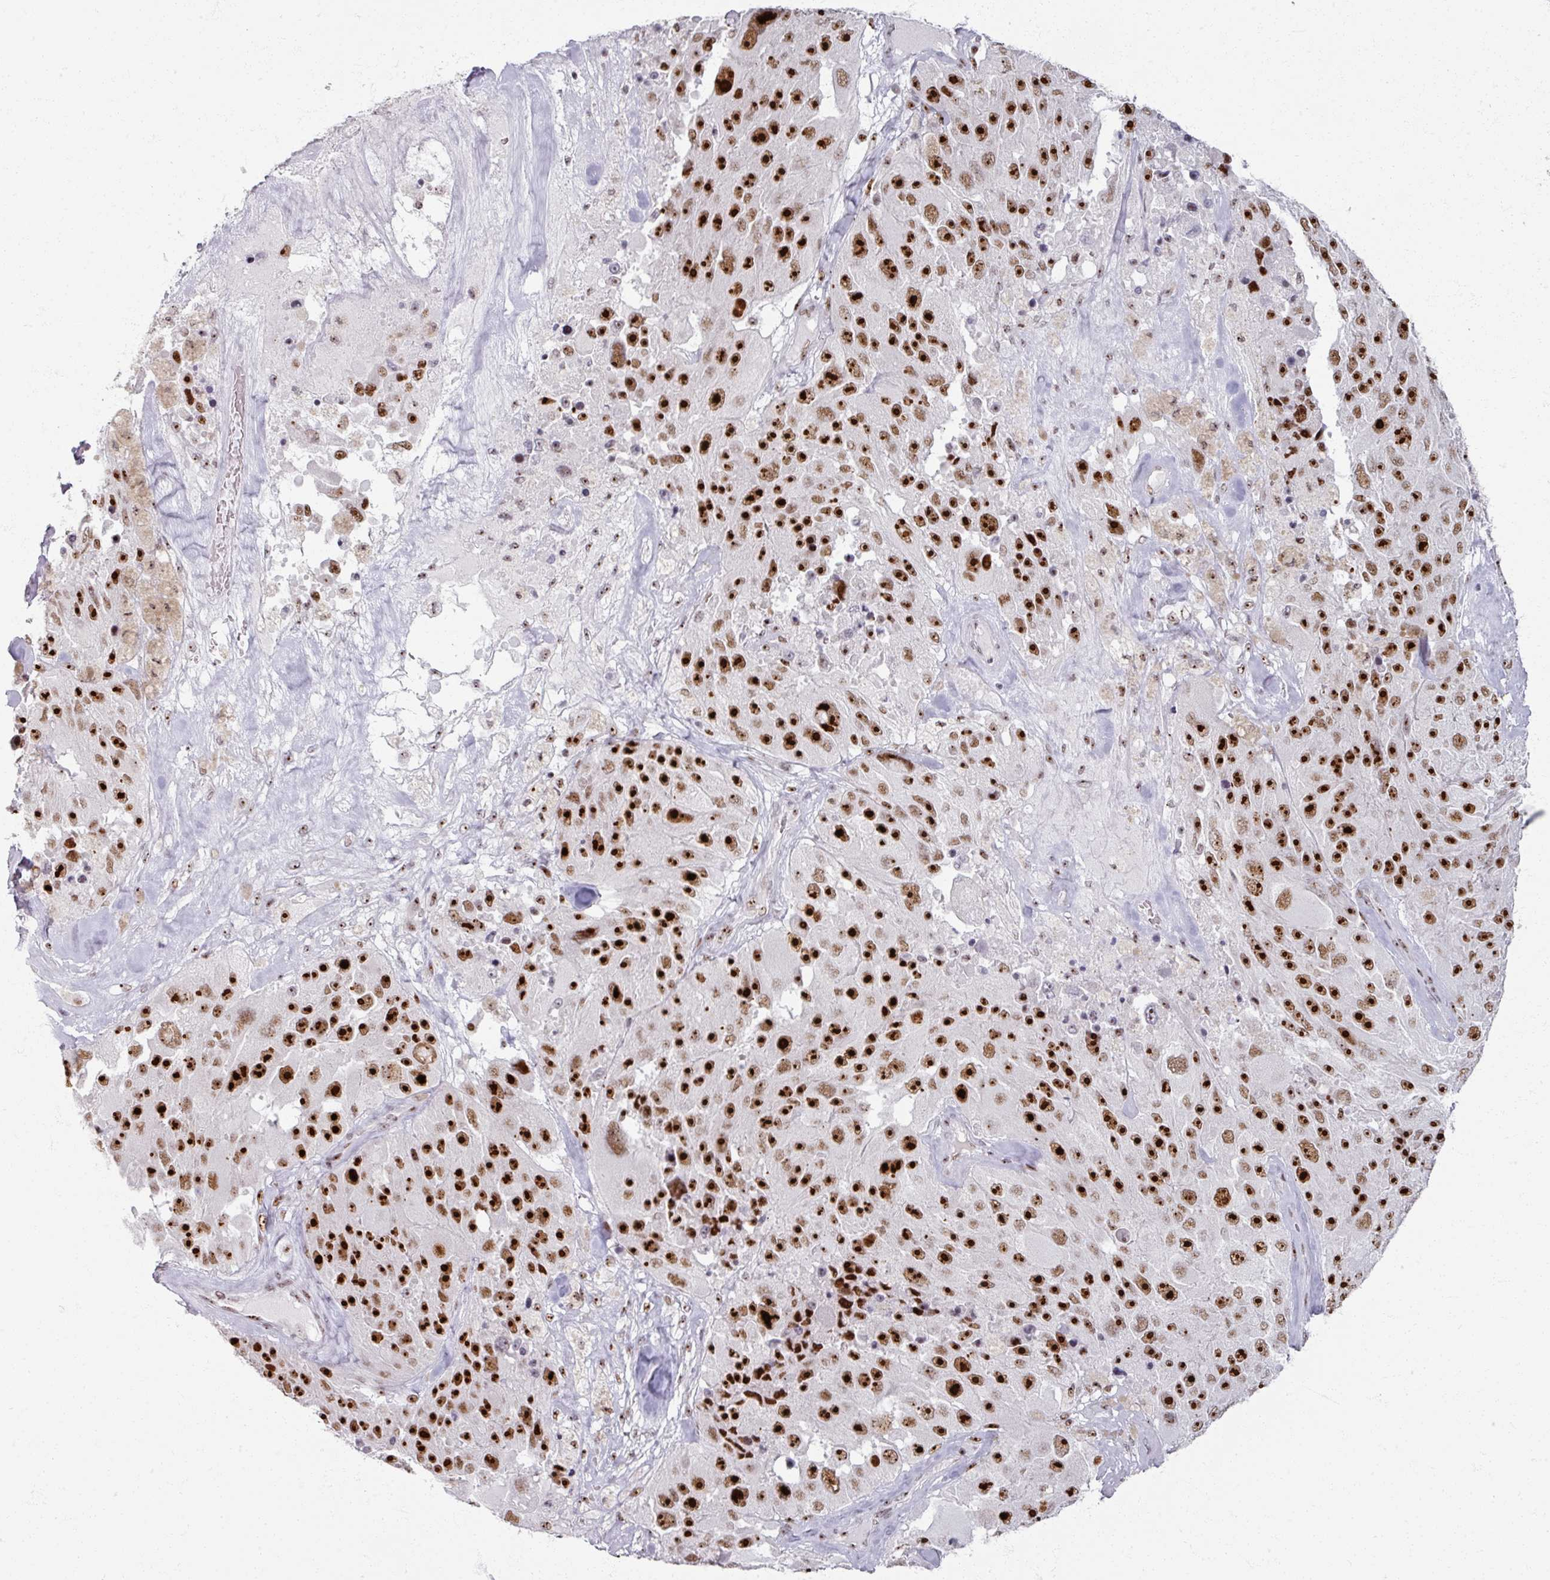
{"staining": {"intensity": "strong", "quantity": ">75%", "location": "nuclear"}, "tissue": "melanoma", "cell_type": "Tumor cells", "image_type": "cancer", "snomed": [{"axis": "morphology", "description": "Malignant melanoma, Metastatic site"}, {"axis": "topography", "description": "Lymph node"}], "caption": "An image showing strong nuclear positivity in approximately >75% of tumor cells in malignant melanoma (metastatic site), as visualized by brown immunohistochemical staining.", "gene": "ADAR", "patient": {"sex": "male", "age": 62}}